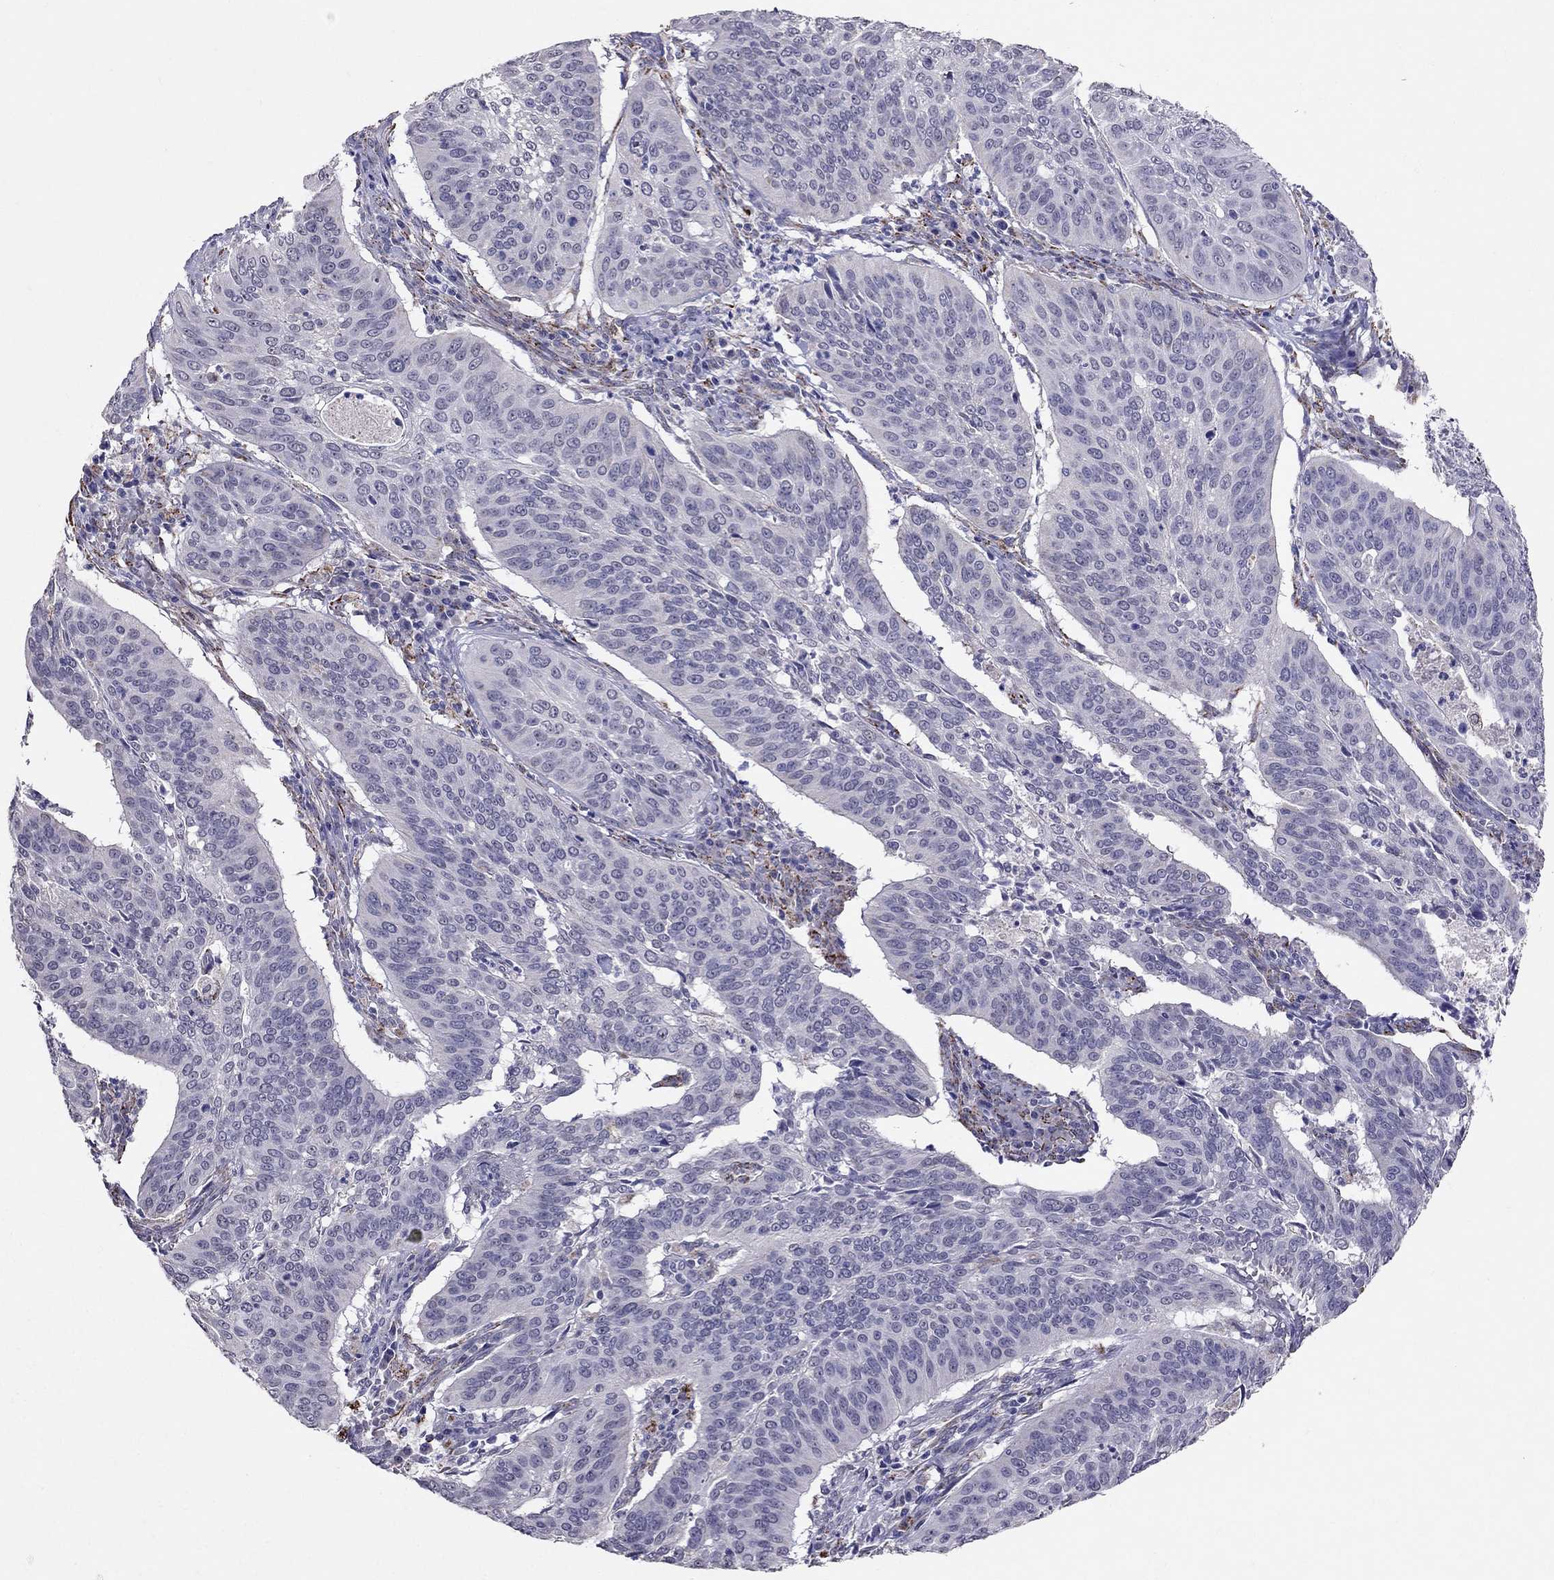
{"staining": {"intensity": "negative", "quantity": "none", "location": "none"}, "tissue": "cervical cancer", "cell_type": "Tumor cells", "image_type": "cancer", "snomed": [{"axis": "morphology", "description": "Normal tissue, NOS"}, {"axis": "morphology", "description": "Squamous cell carcinoma, NOS"}, {"axis": "topography", "description": "Cervix"}], "caption": "Tumor cells are negative for brown protein staining in cervical squamous cell carcinoma.", "gene": "MYO3B", "patient": {"sex": "female", "age": 39}}